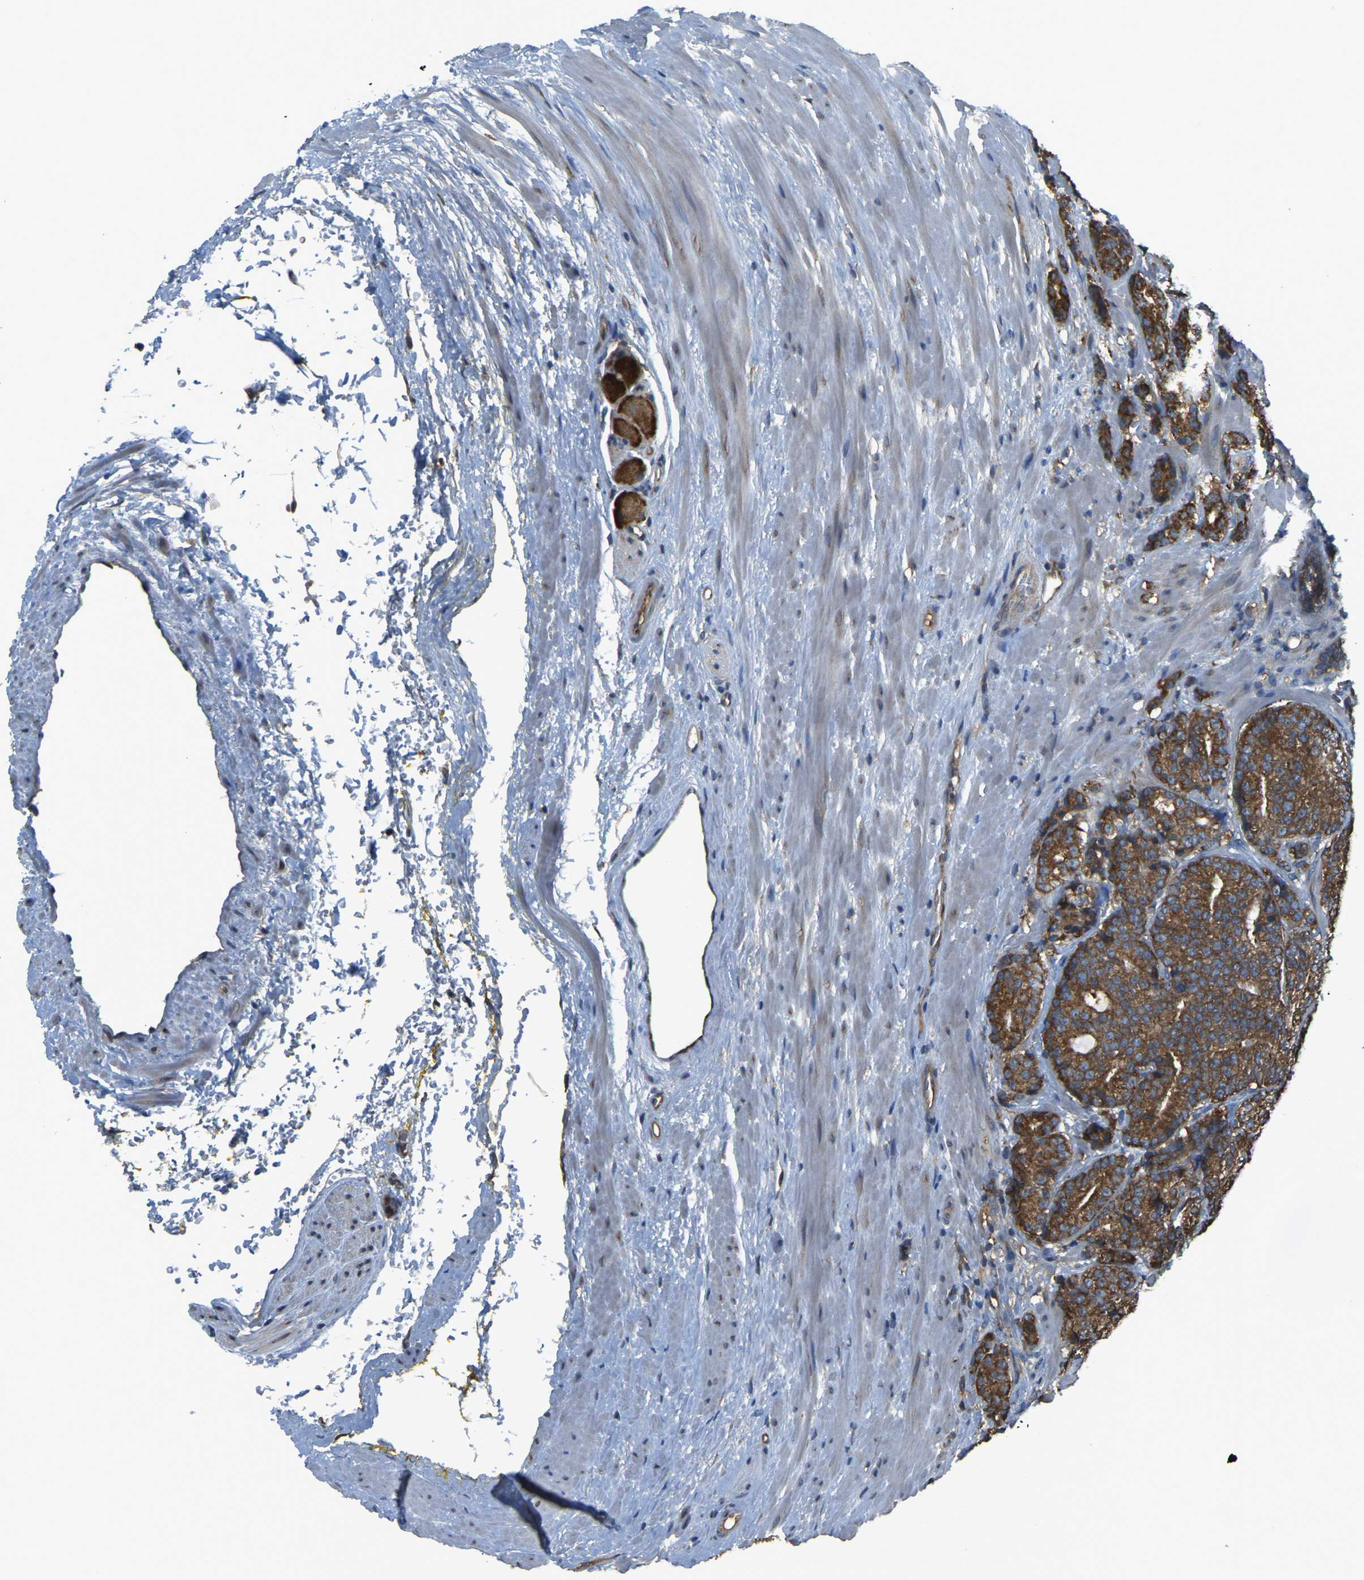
{"staining": {"intensity": "strong", "quantity": ">75%", "location": "cytoplasmic/membranous"}, "tissue": "prostate cancer", "cell_type": "Tumor cells", "image_type": "cancer", "snomed": [{"axis": "morphology", "description": "Adenocarcinoma, High grade"}, {"axis": "topography", "description": "Prostate"}], "caption": "Immunohistochemistry micrograph of neoplastic tissue: human prostate cancer stained using immunohistochemistry (IHC) reveals high levels of strong protein expression localized specifically in the cytoplasmic/membranous of tumor cells, appearing as a cytoplasmic/membranous brown color.", "gene": "AIMP1", "patient": {"sex": "male", "age": 61}}